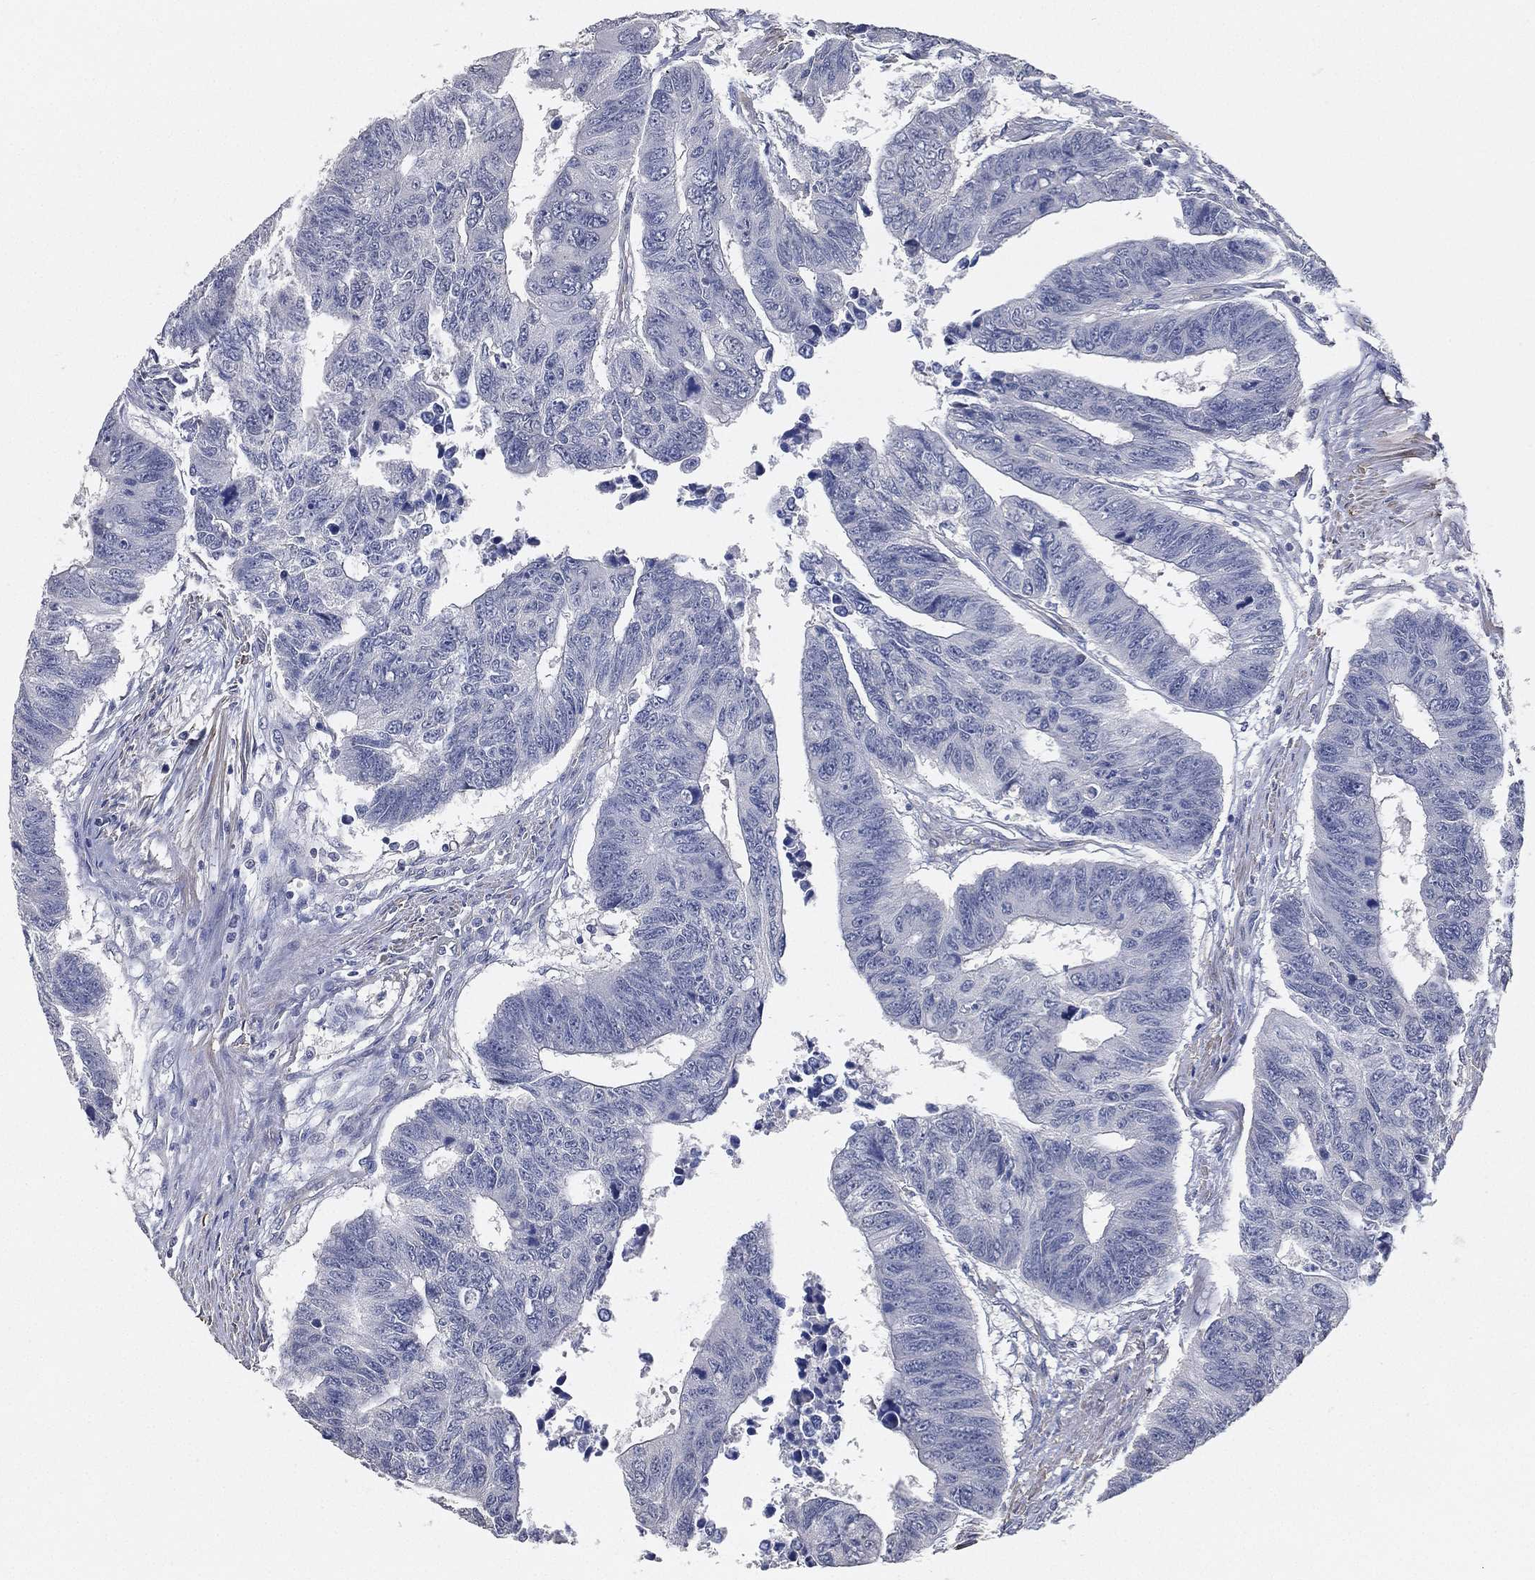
{"staining": {"intensity": "negative", "quantity": "none", "location": "none"}, "tissue": "colorectal cancer", "cell_type": "Tumor cells", "image_type": "cancer", "snomed": [{"axis": "morphology", "description": "Adenocarcinoma, NOS"}, {"axis": "topography", "description": "Rectum"}], "caption": "A micrograph of colorectal cancer (adenocarcinoma) stained for a protein exhibits no brown staining in tumor cells.", "gene": "GPR61", "patient": {"sex": "female", "age": 85}}